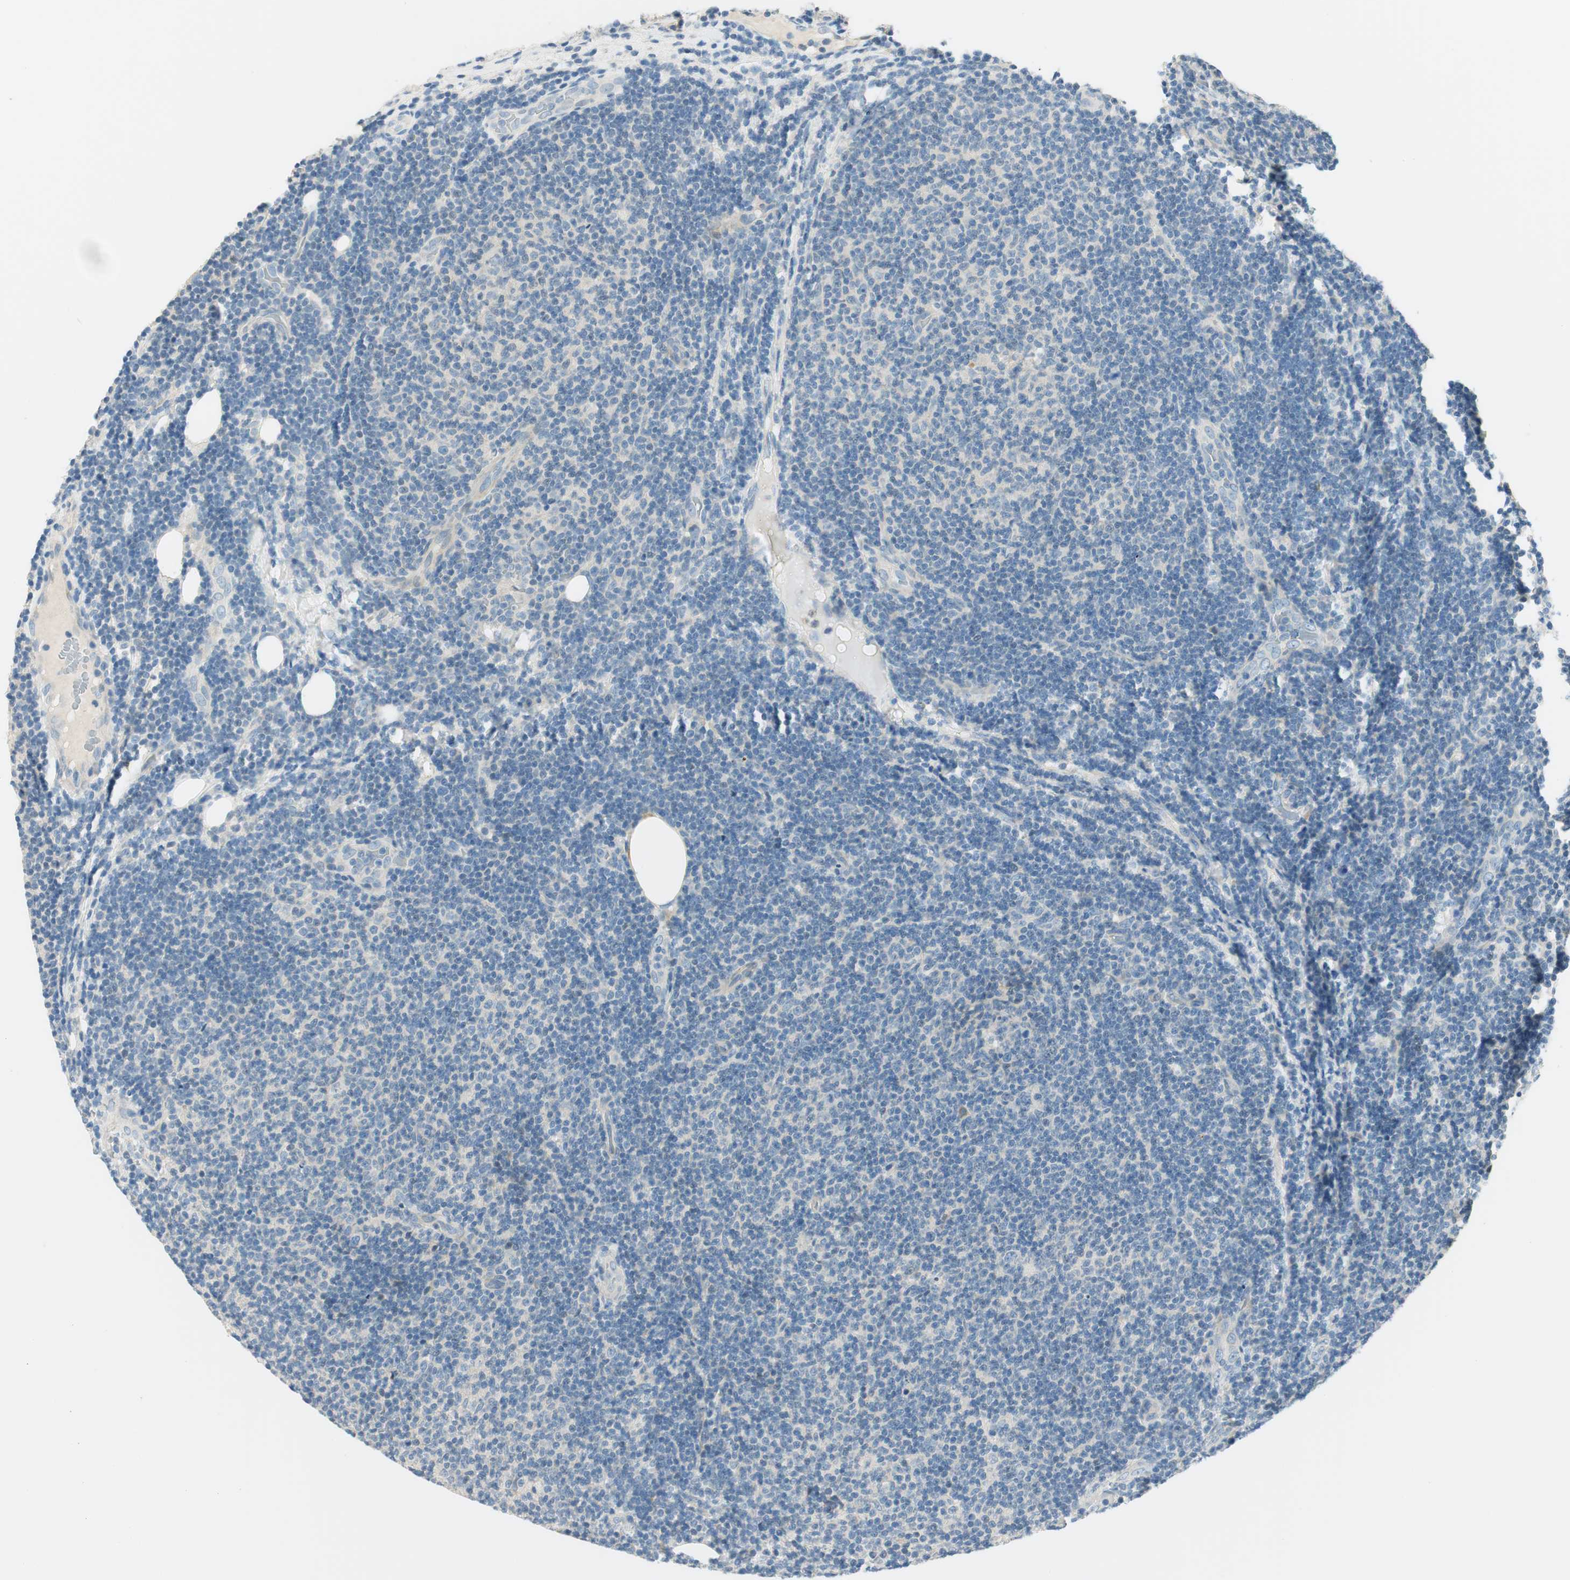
{"staining": {"intensity": "negative", "quantity": "none", "location": "none"}, "tissue": "lymphoma", "cell_type": "Tumor cells", "image_type": "cancer", "snomed": [{"axis": "morphology", "description": "Malignant lymphoma, non-Hodgkin's type, Low grade"}, {"axis": "topography", "description": "Lymph node"}], "caption": "Tumor cells are negative for protein expression in human lymphoma. (Stains: DAB immunohistochemistry with hematoxylin counter stain, Microscopy: brightfield microscopy at high magnification).", "gene": "TACR3", "patient": {"sex": "male", "age": 83}}